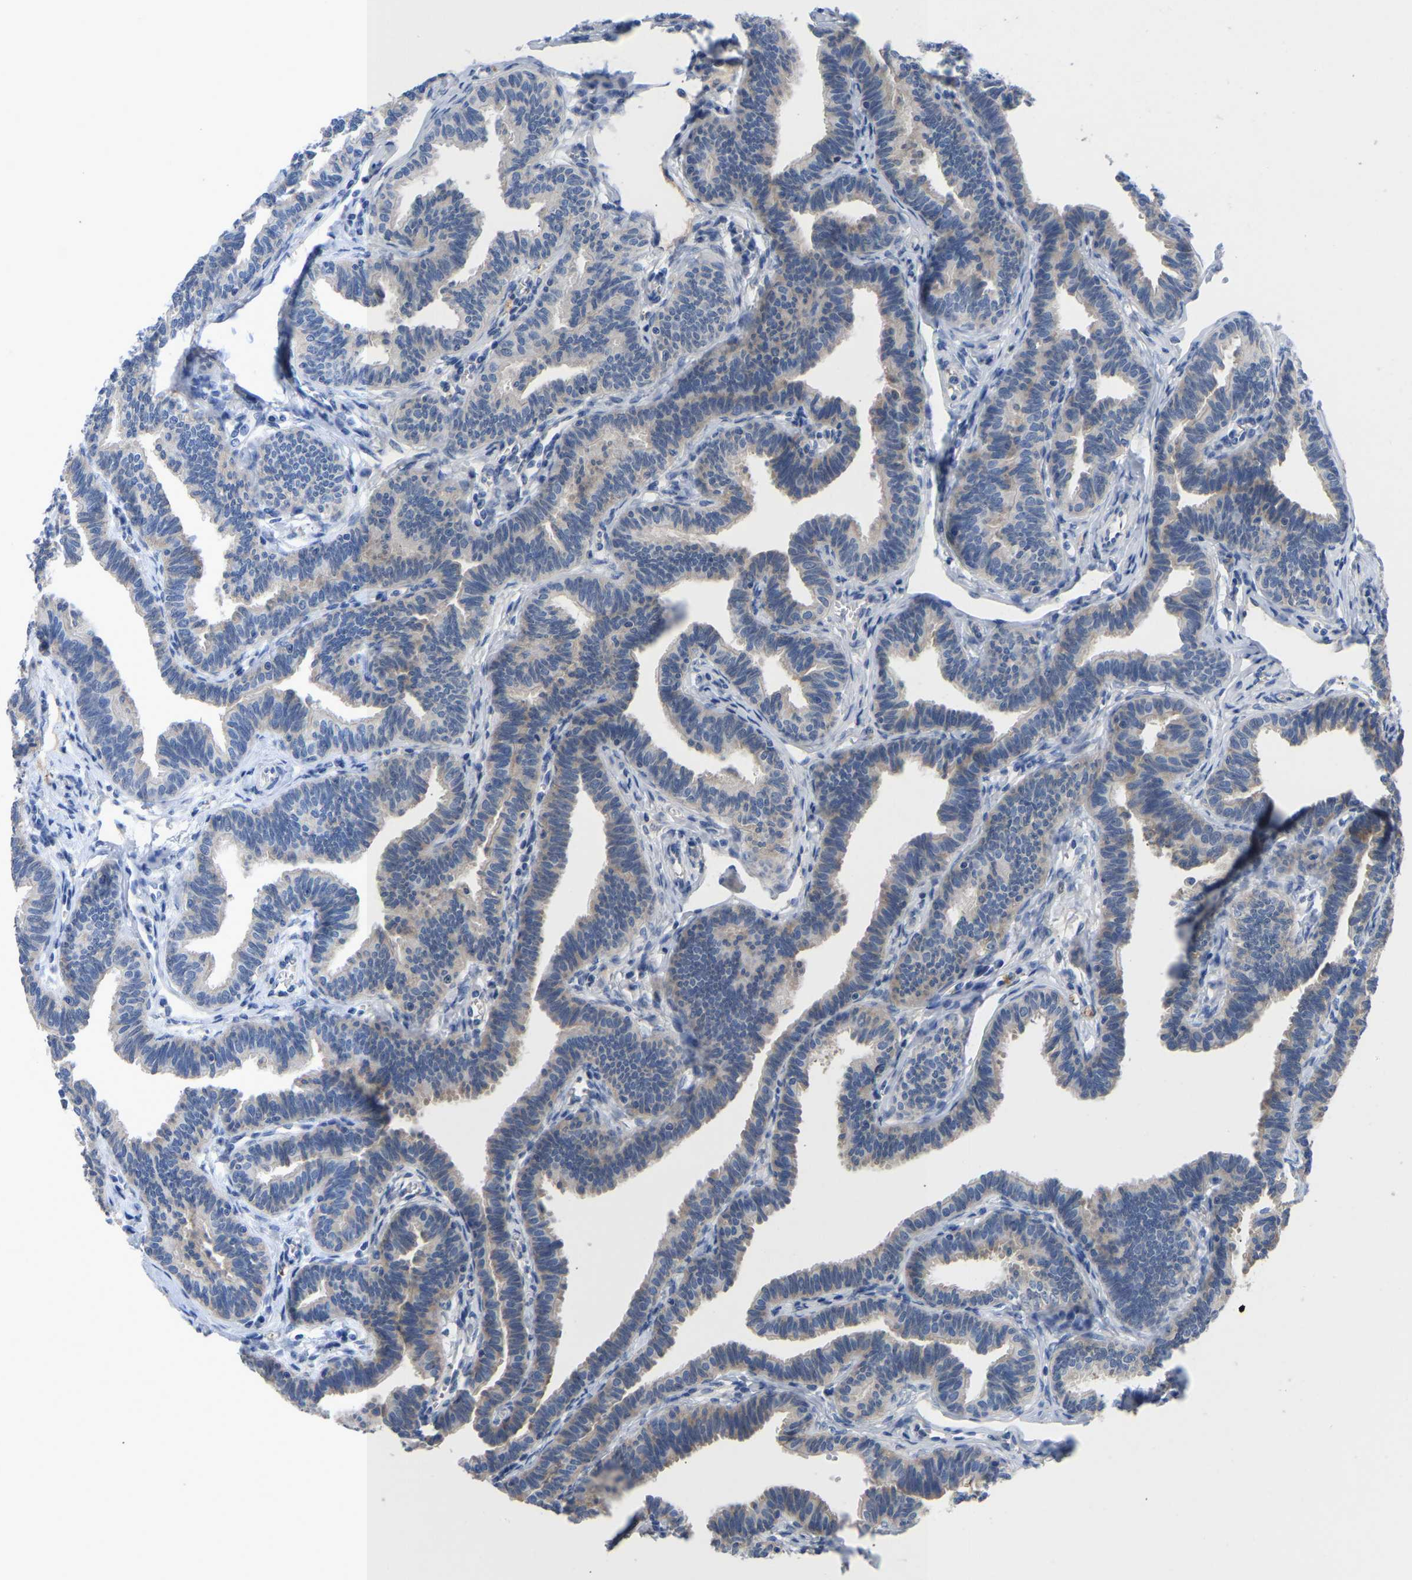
{"staining": {"intensity": "weak", "quantity": "25%-75%", "location": "cytoplasmic/membranous"}, "tissue": "fallopian tube", "cell_type": "Glandular cells", "image_type": "normal", "snomed": [{"axis": "morphology", "description": "Normal tissue, NOS"}, {"axis": "topography", "description": "Fallopian tube"}, {"axis": "topography", "description": "Ovary"}], "caption": "Protein staining by IHC demonstrates weak cytoplasmic/membranous expression in about 25%-75% of glandular cells in benign fallopian tube. Immunohistochemistry (ihc) stains the protein in brown and the nuclei are stained blue.", "gene": "ABCA10", "patient": {"sex": "female", "age": 23}}